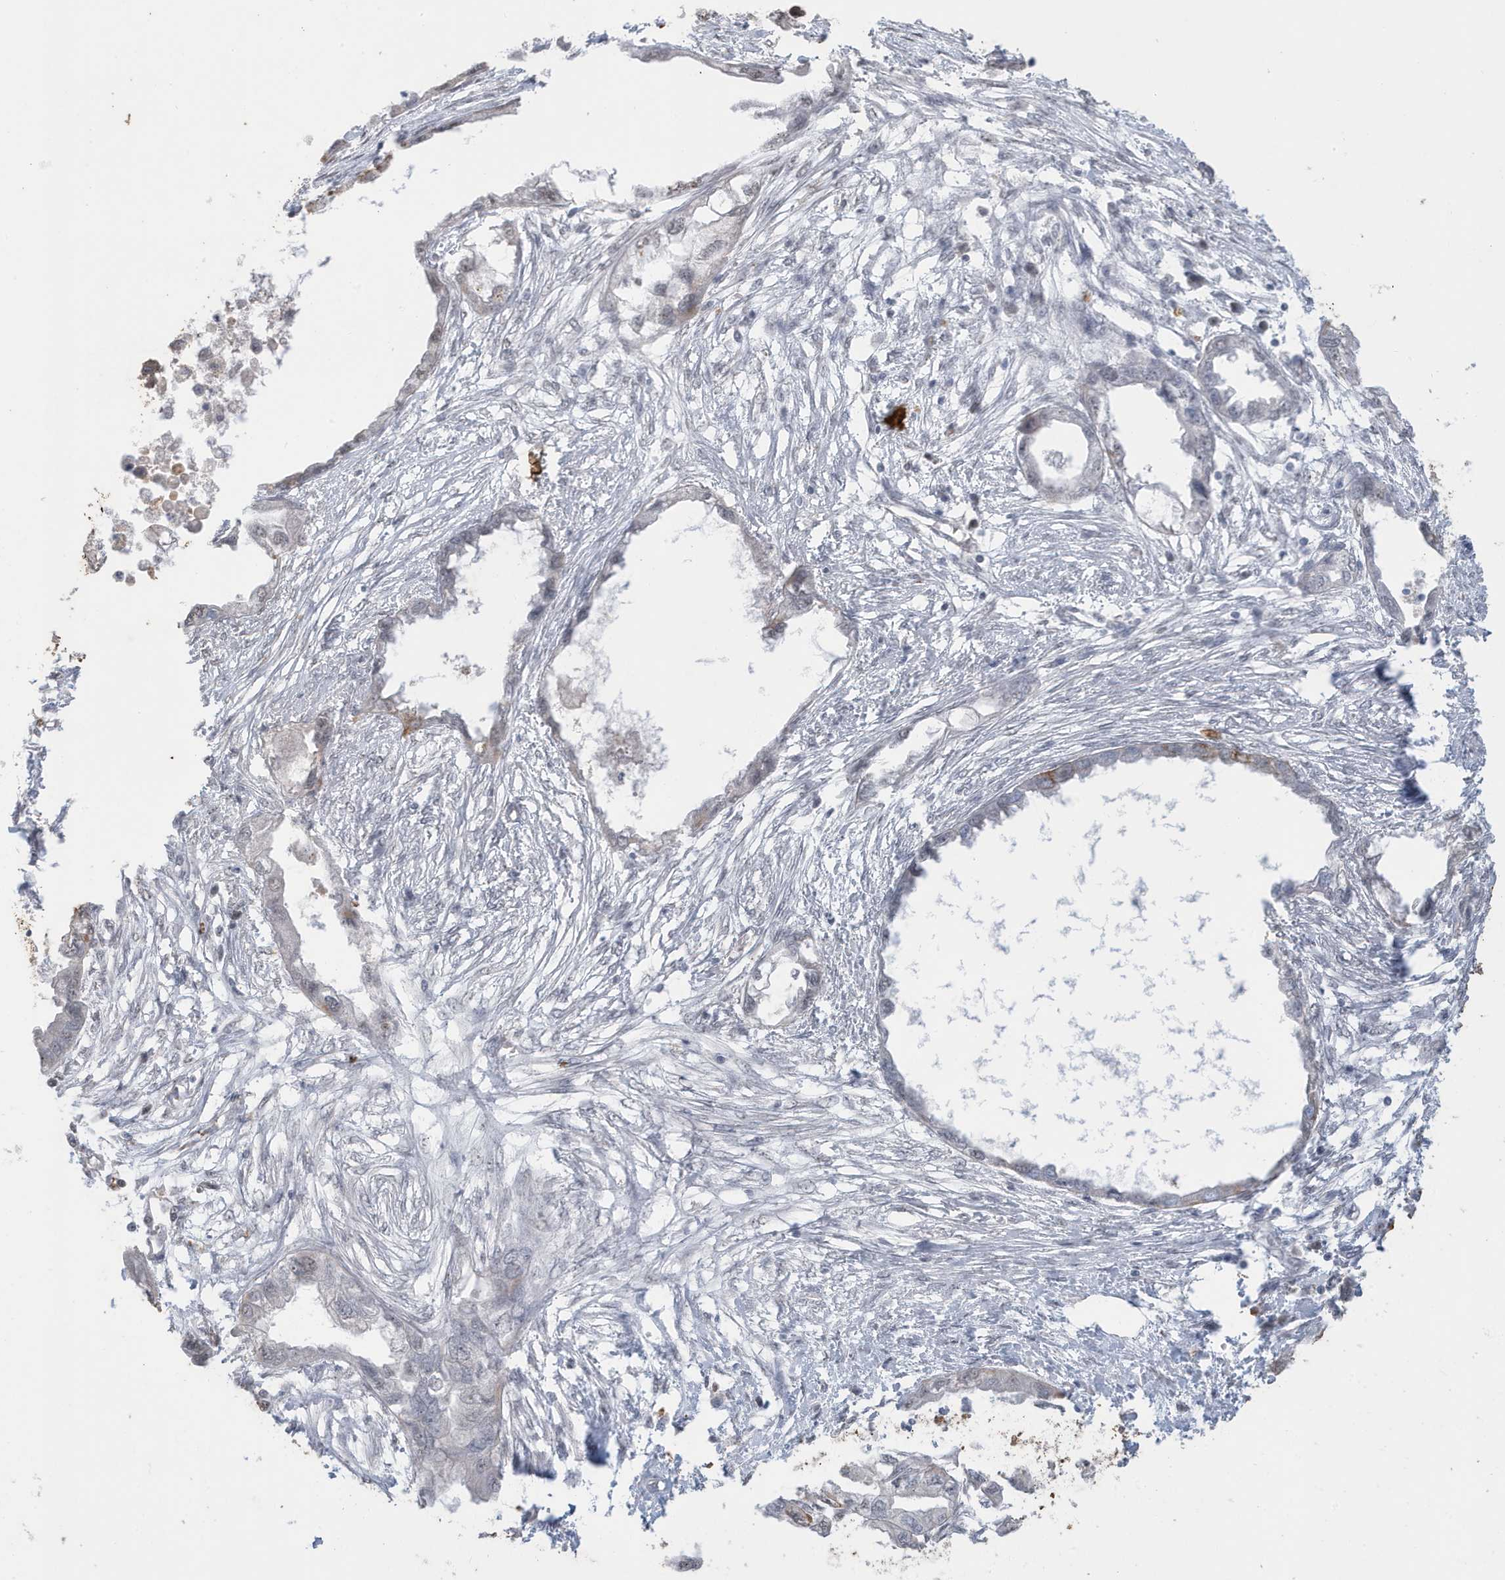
{"staining": {"intensity": "moderate", "quantity": "<25%", "location": "cytoplasmic/membranous"}, "tissue": "endometrial cancer", "cell_type": "Tumor cells", "image_type": "cancer", "snomed": [{"axis": "morphology", "description": "Adenocarcinoma, NOS"}, {"axis": "morphology", "description": "Adenocarcinoma, metastatic, NOS"}, {"axis": "topography", "description": "Adipose tissue"}, {"axis": "topography", "description": "Endometrium"}], "caption": "There is low levels of moderate cytoplasmic/membranous staining in tumor cells of adenocarcinoma (endometrial), as demonstrated by immunohistochemical staining (brown color).", "gene": "FNDC1", "patient": {"sex": "female", "age": 67}}